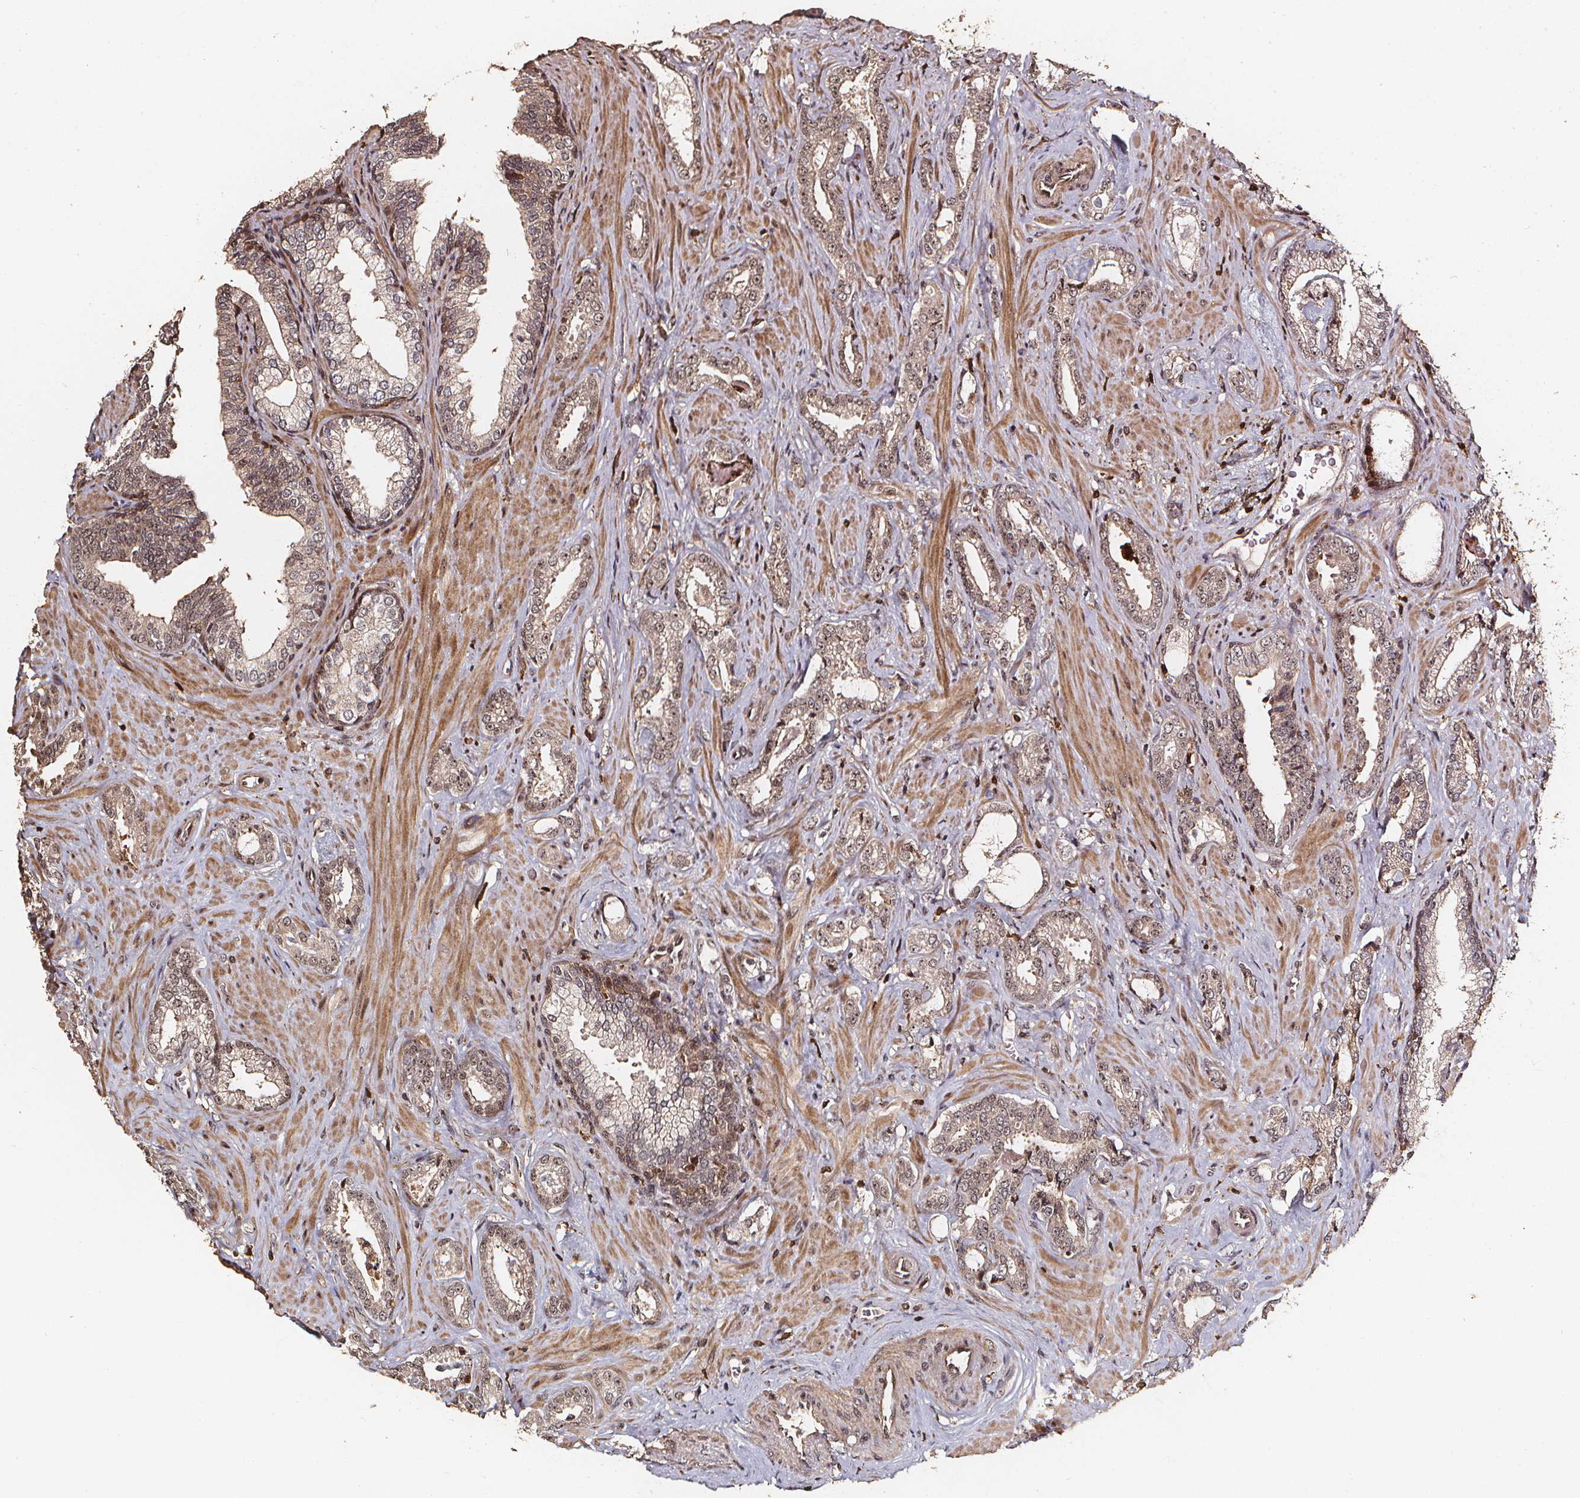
{"staining": {"intensity": "weak", "quantity": ">75%", "location": "nuclear"}, "tissue": "prostate cancer", "cell_type": "Tumor cells", "image_type": "cancer", "snomed": [{"axis": "morphology", "description": "Adenocarcinoma, Low grade"}, {"axis": "topography", "description": "Prostate"}], "caption": "Adenocarcinoma (low-grade) (prostate) tissue demonstrates weak nuclear expression in approximately >75% of tumor cells, visualized by immunohistochemistry. The staining was performed using DAB (3,3'-diaminobenzidine), with brown indicating positive protein expression. Nuclei are stained blue with hematoxylin.", "gene": "EXOSC9", "patient": {"sex": "male", "age": 61}}